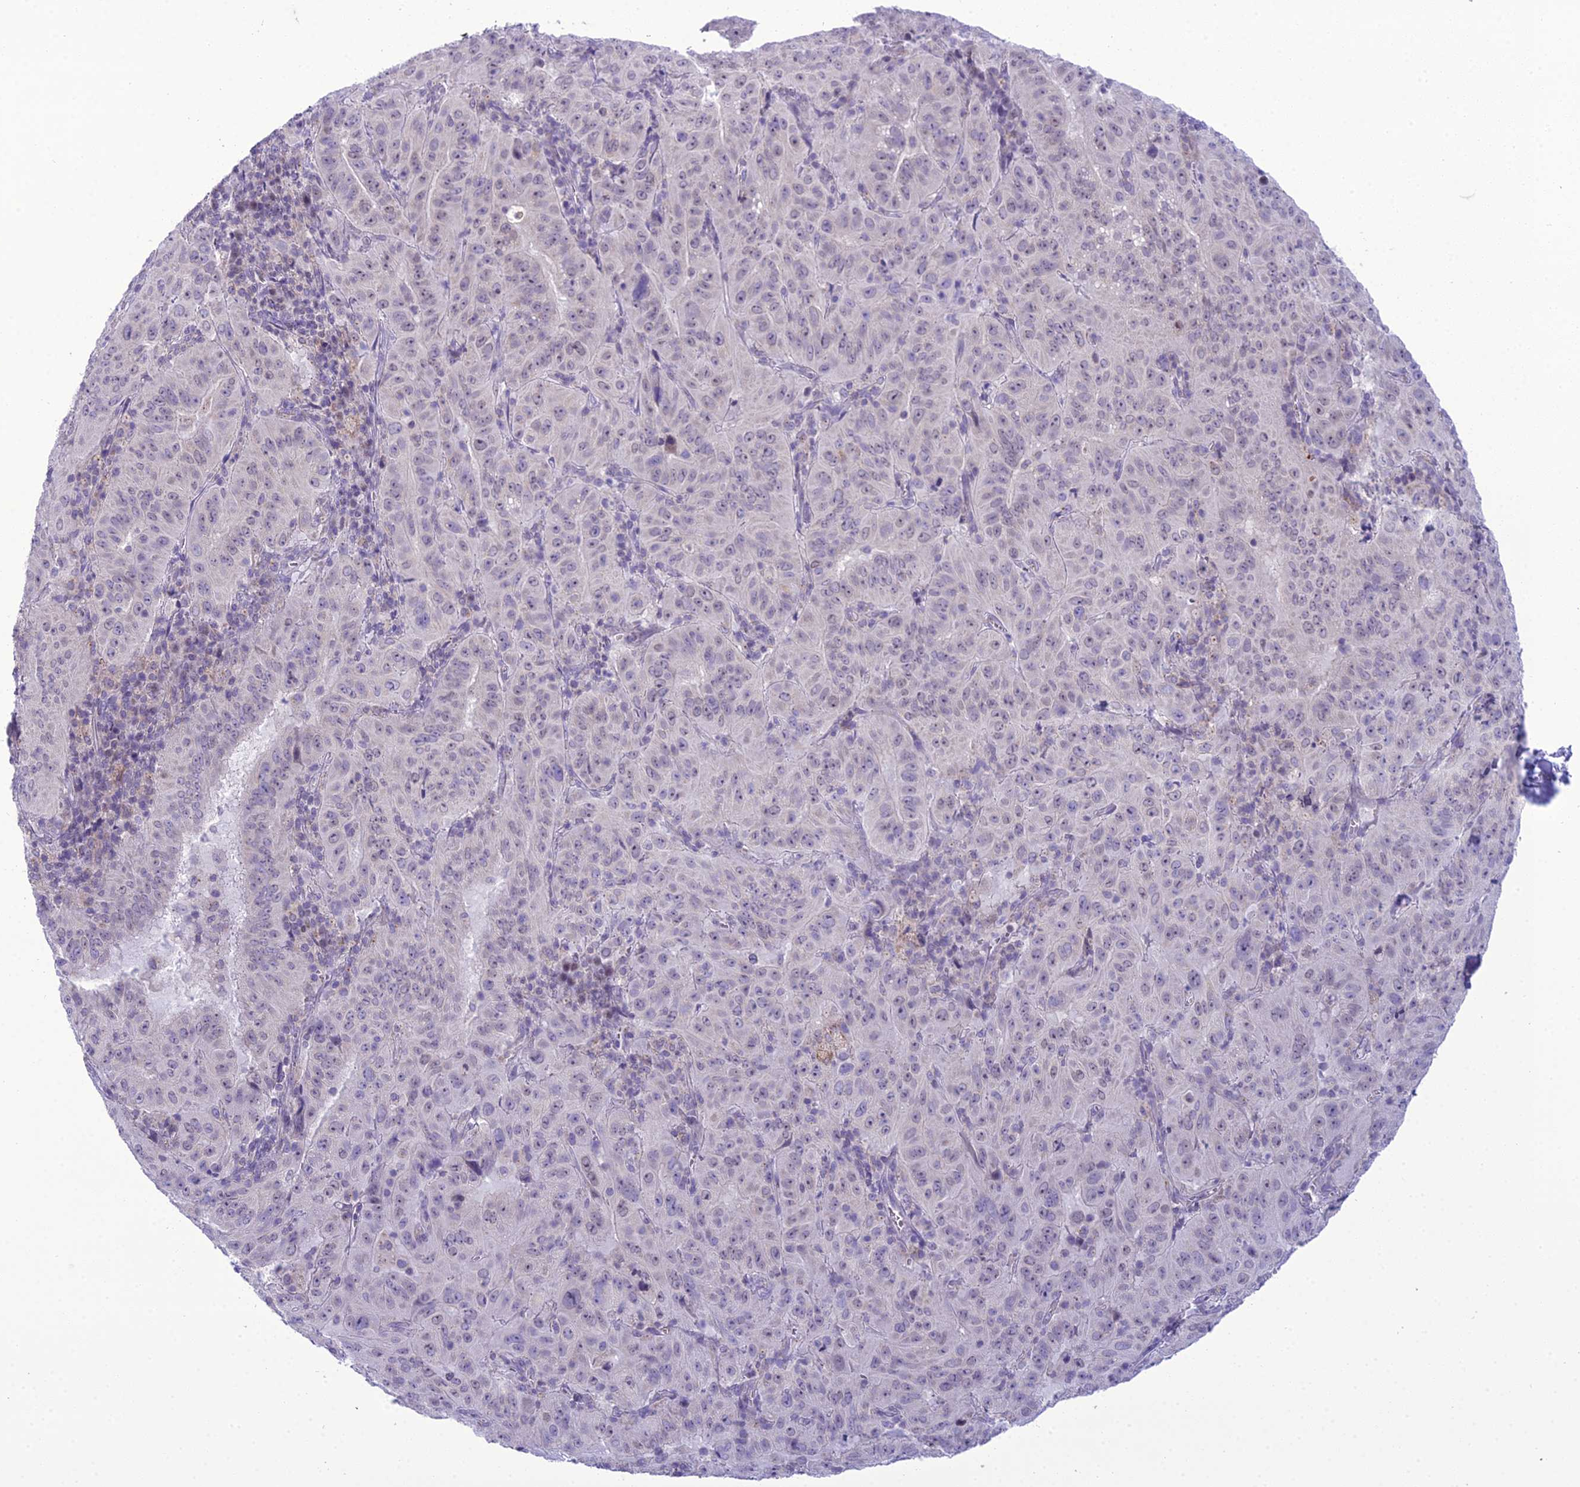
{"staining": {"intensity": "negative", "quantity": "none", "location": "none"}, "tissue": "pancreatic cancer", "cell_type": "Tumor cells", "image_type": "cancer", "snomed": [{"axis": "morphology", "description": "Adenocarcinoma, NOS"}, {"axis": "topography", "description": "Pancreas"}], "caption": "This micrograph is of pancreatic cancer (adenocarcinoma) stained with immunohistochemistry to label a protein in brown with the nuclei are counter-stained blue. There is no positivity in tumor cells. (Stains: DAB immunohistochemistry with hematoxylin counter stain, Microscopy: brightfield microscopy at high magnification).", "gene": "B9D2", "patient": {"sex": "male", "age": 63}}